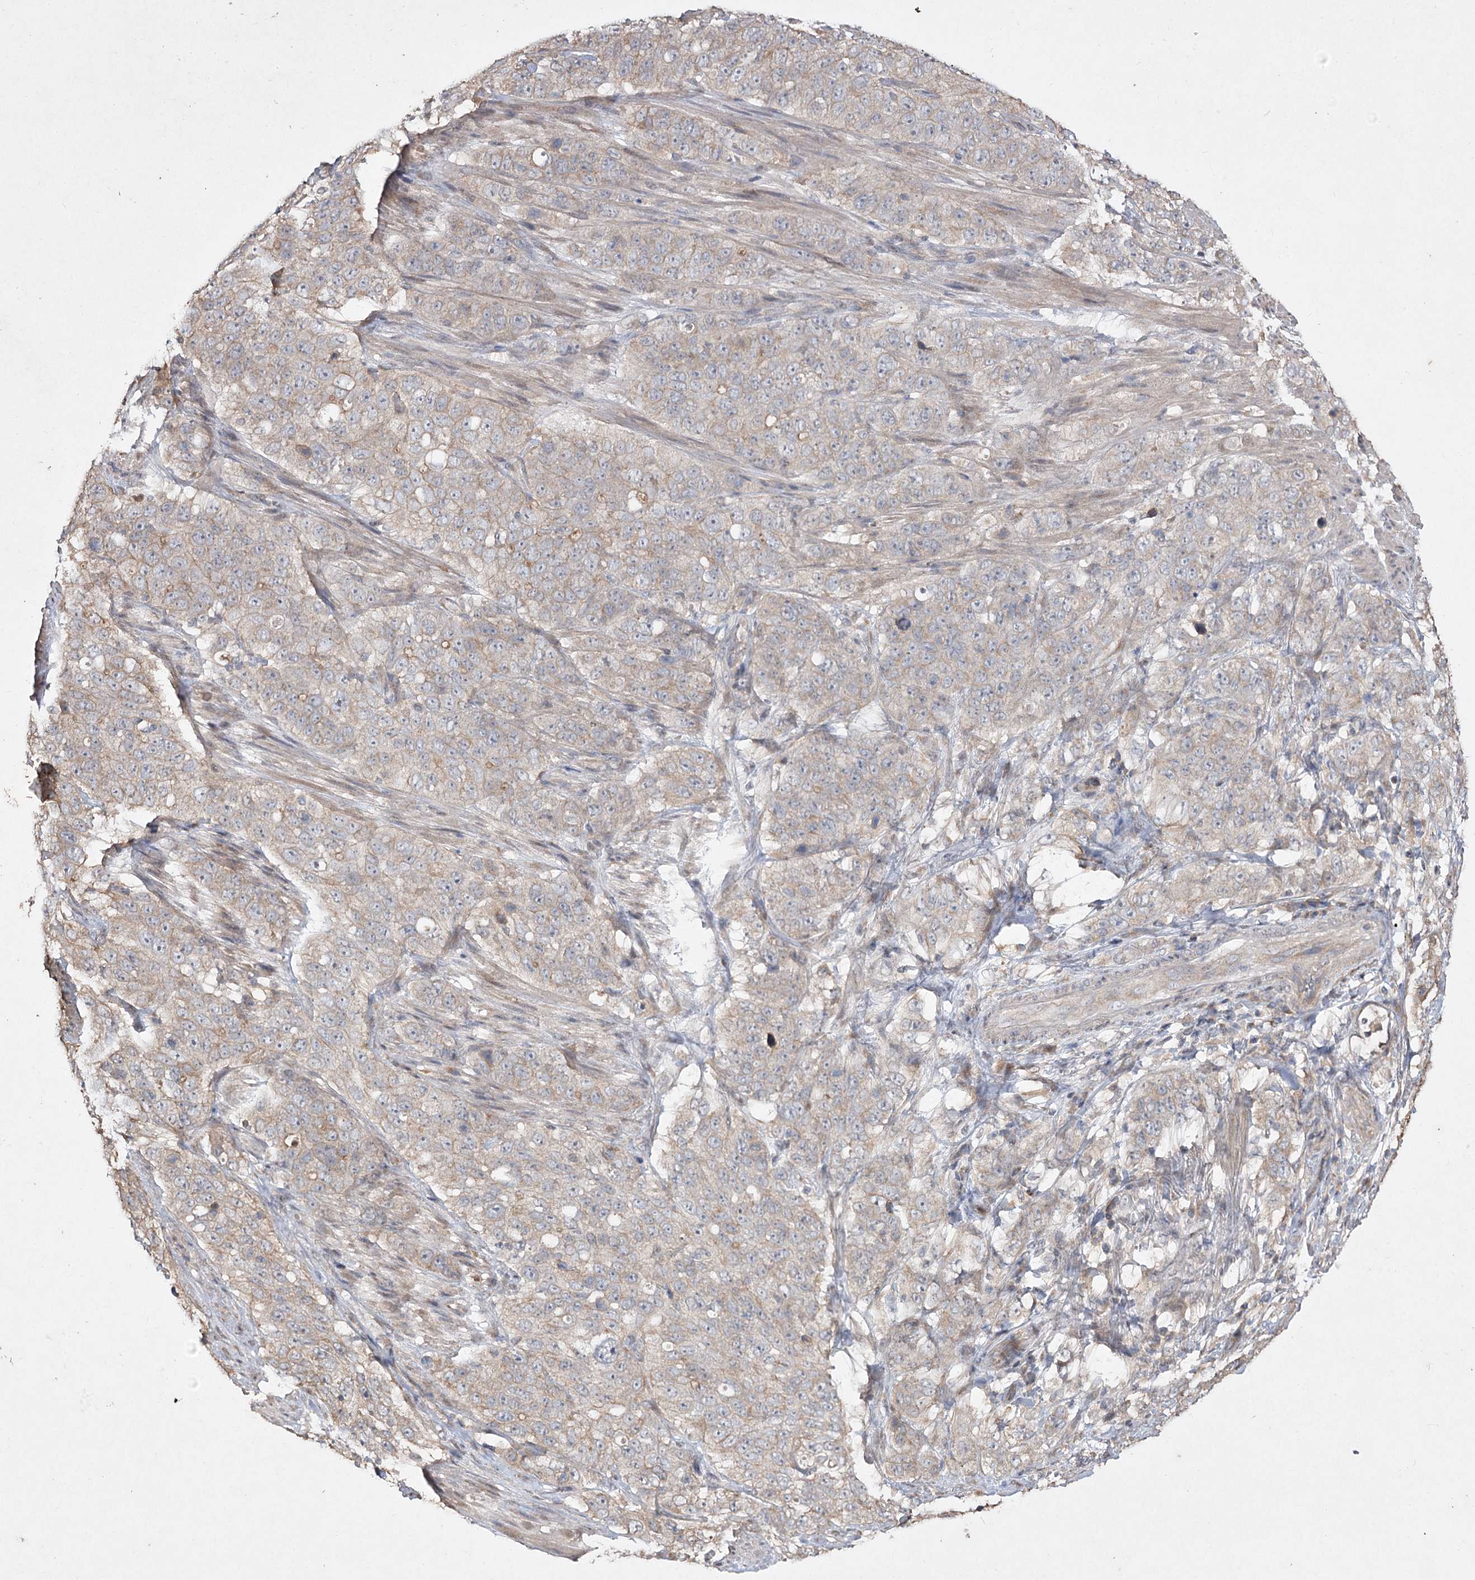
{"staining": {"intensity": "weak", "quantity": ">75%", "location": "cytoplasmic/membranous"}, "tissue": "stomach cancer", "cell_type": "Tumor cells", "image_type": "cancer", "snomed": [{"axis": "morphology", "description": "Adenocarcinoma, NOS"}, {"axis": "topography", "description": "Stomach"}], "caption": "Adenocarcinoma (stomach) stained for a protein (brown) displays weak cytoplasmic/membranous positive positivity in approximately >75% of tumor cells.", "gene": "FANCL", "patient": {"sex": "male", "age": 48}}